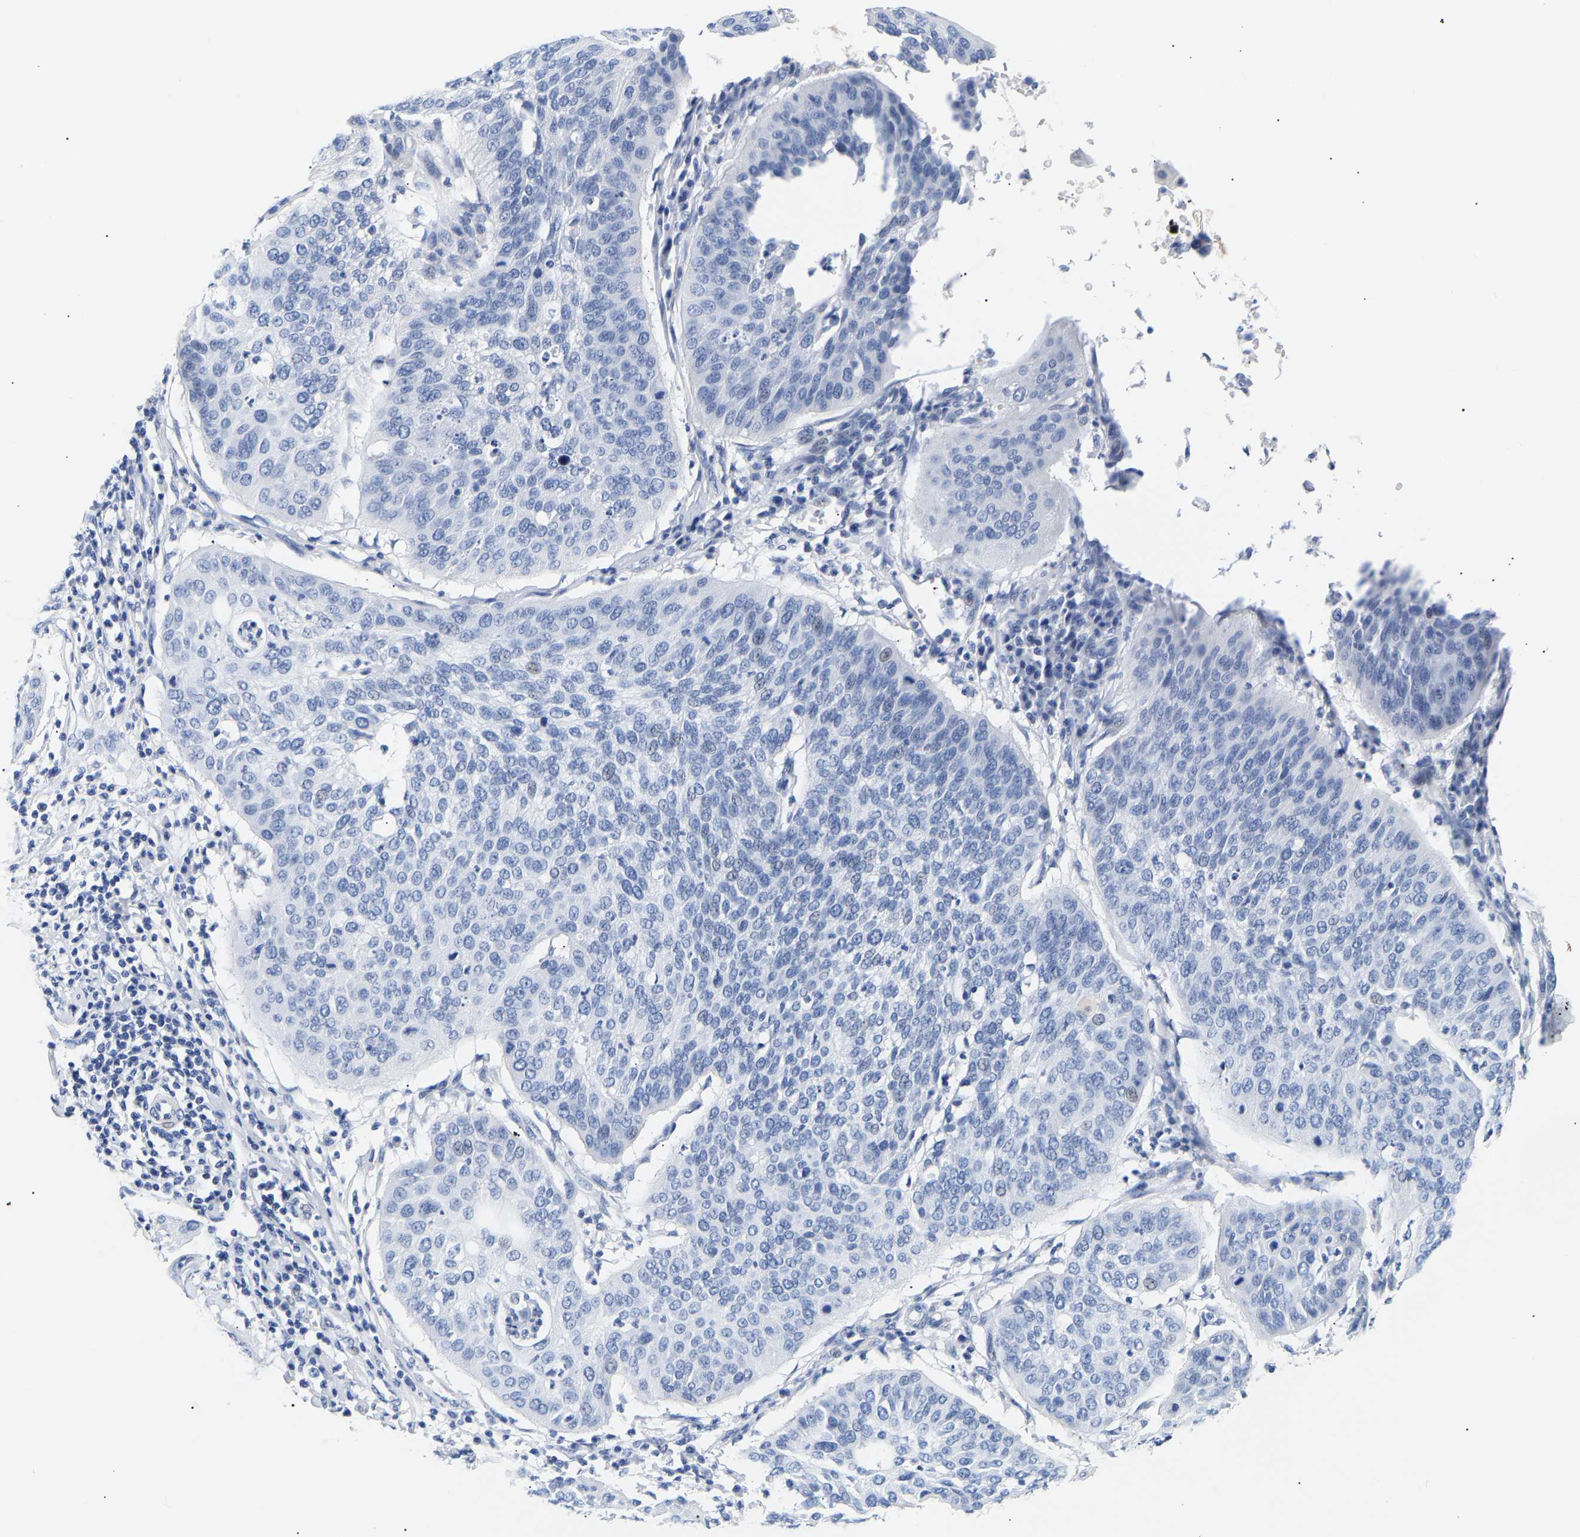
{"staining": {"intensity": "negative", "quantity": "none", "location": "none"}, "tissue": "cervical cancer", "cell_type": "Tumor cells", "image_type": "cancer", "snomed": [{"axis": "morphology", "description": "Normal tissue, NOS"}, {"axis": "morphology", "description": "Squamous cell carcinoma, NOS"}, {"axis": "topography", "description": "Cervix"}], "caption": "Cervical squamous cell carcinoma stained for a protein using immunohistochemistry (IHC) shows no expression tumor cells.", "gene": "SPINK2", "patient": {"sex": "female", "age": 39}}